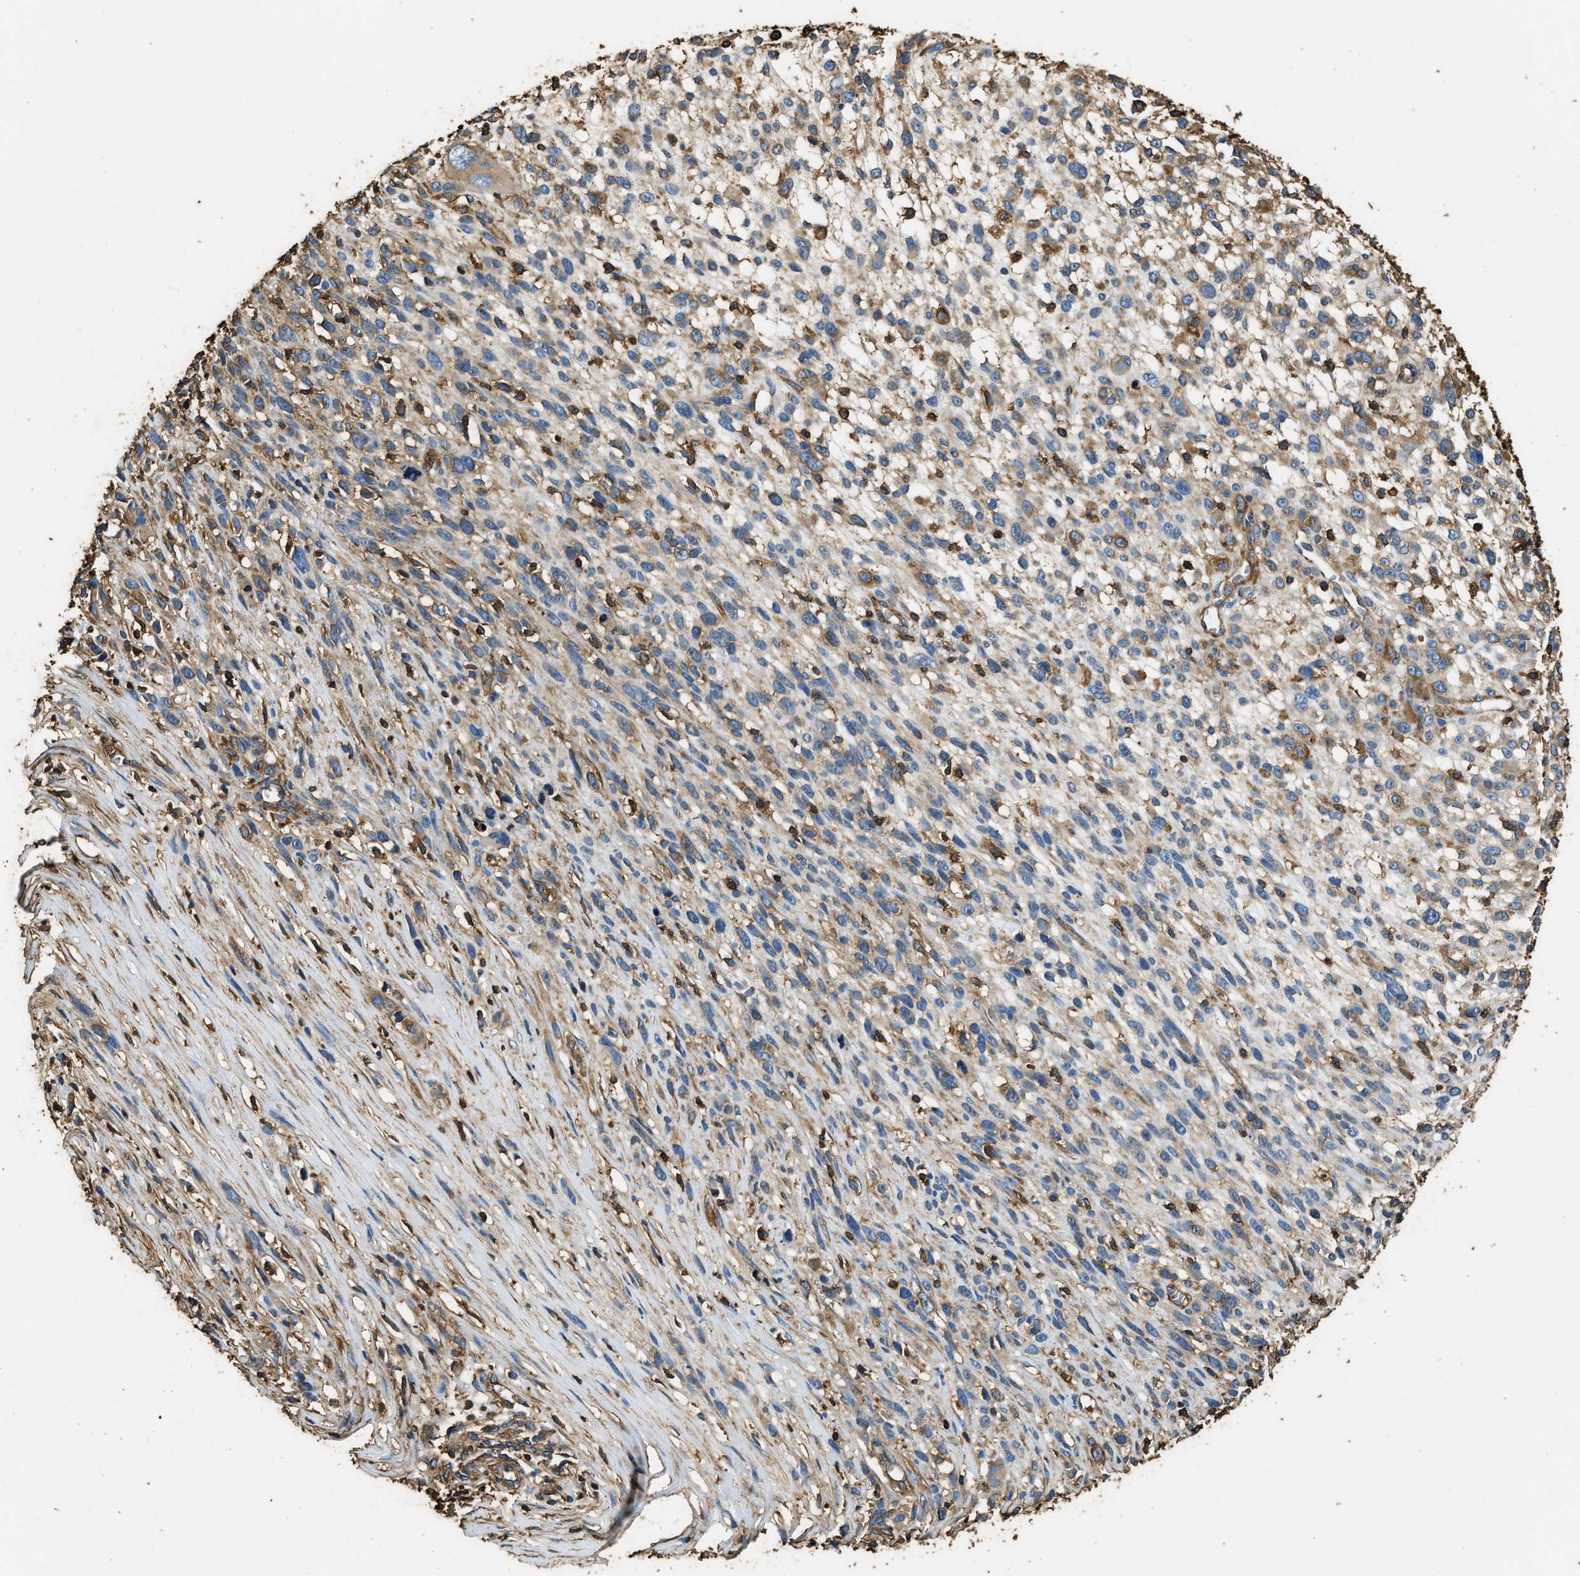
{"staining": {"intensity": "moderate", "quantity": ">75%", "location": "cytoplasmic/membranous"}, "tissue": "melanoma", "cell_type": "Tumor cells", "image_type": "cancer", "snomed": [{"axis": "morphology", "description": "Malignant melanoma, NOS"}, {"axis": "topography", "description": "Skin"}], "caption": "Protein analysis of malignant melanoma tissue displays moderate cytoplasmic/membranous positivity in about >75% of tumor cells.", "gene": "ACCS", "patient": {"sex": "female", "age": 55}}